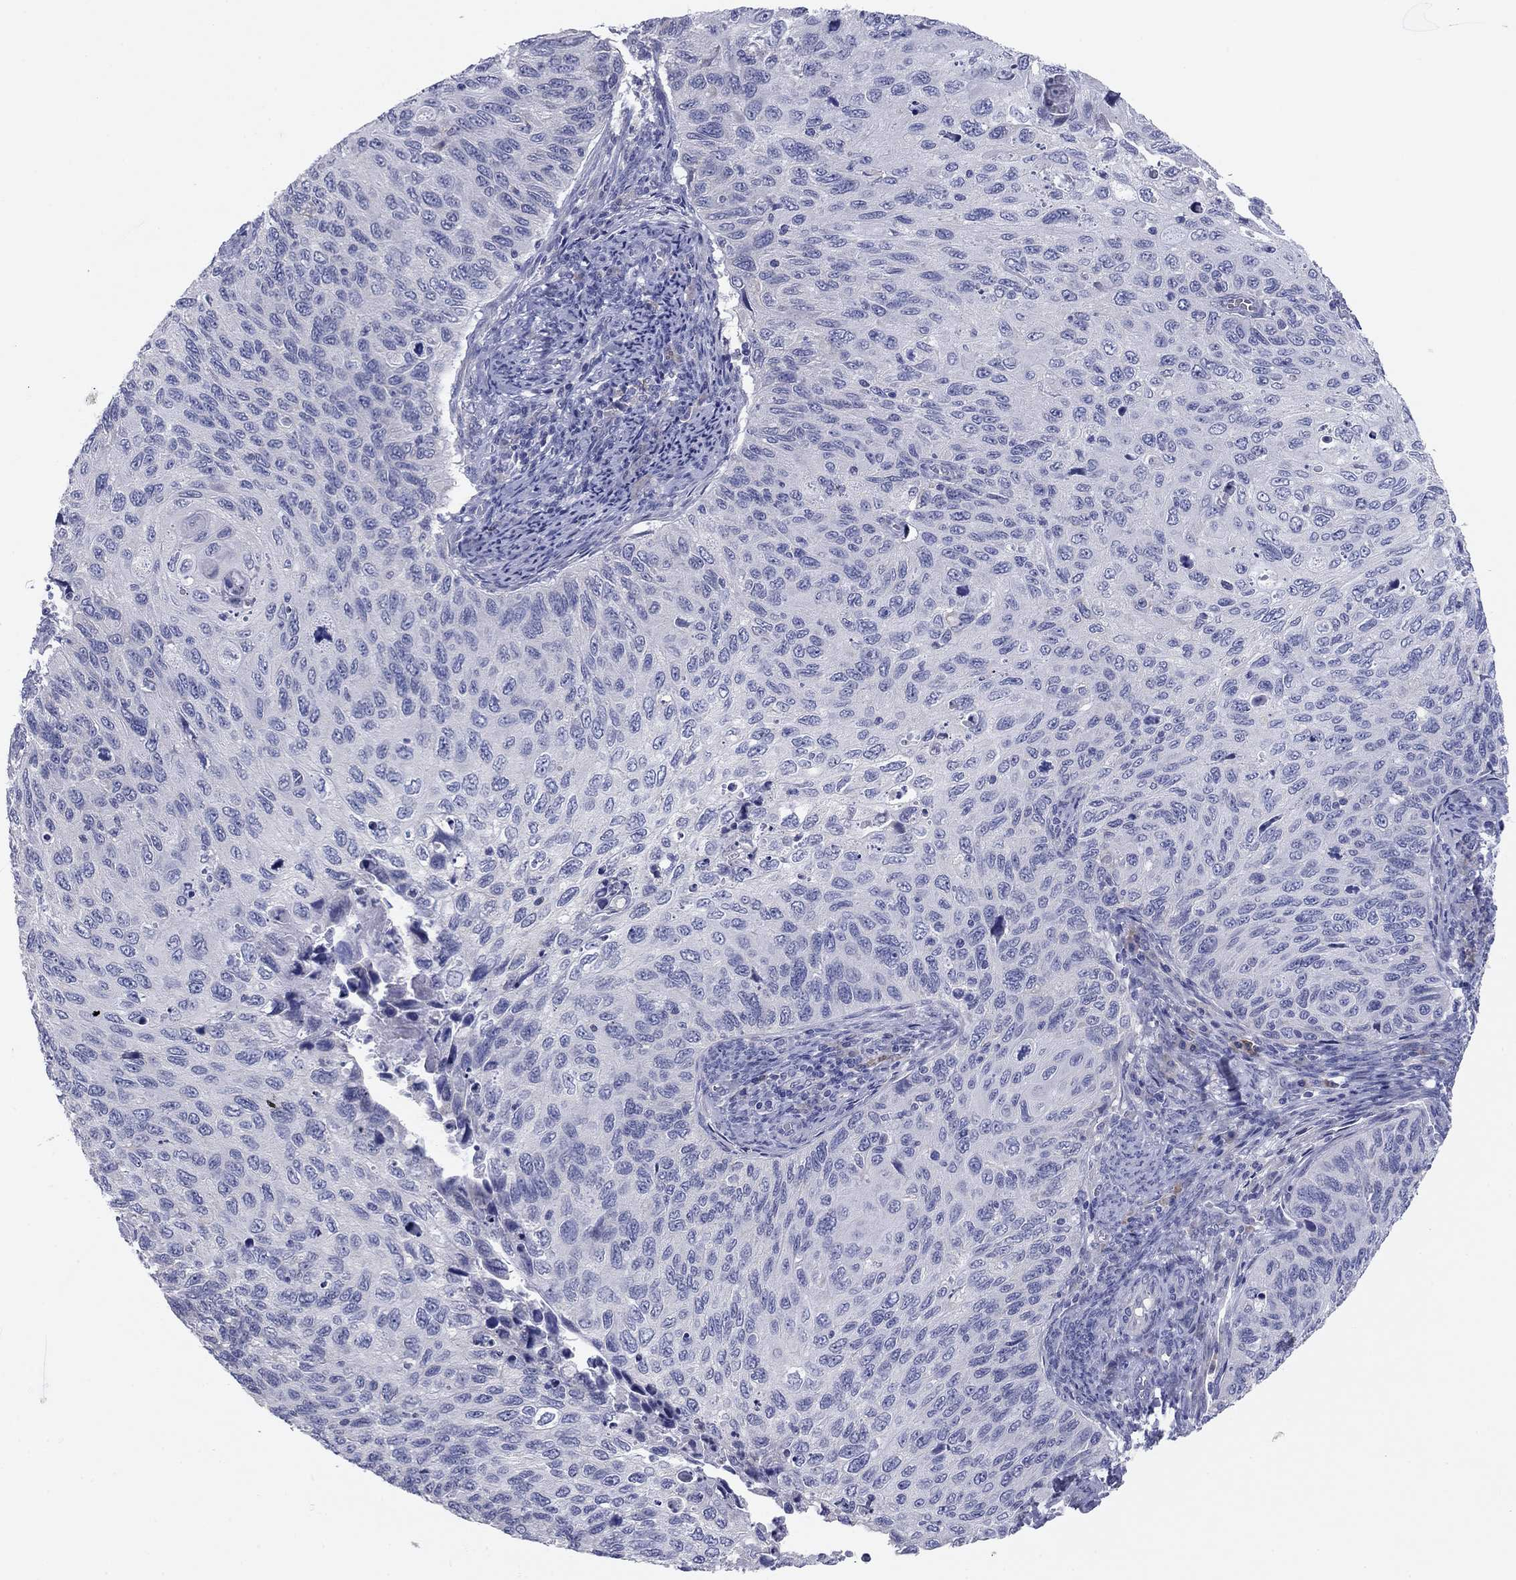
{"staining": {"intensity": "negative", "quantity": "none", "location": "none"}, "tissue": "cervical cancer", "cell_type": "Tumor cells", "image_type": "cancer", "snomed": [{"axis": "morphology", "description": "Squamous cell carcinoma, NOS"}, {"axis": "topography", "description": "Cervix"}], "caption": "The micrograph reveals no staining of tumor cells in cervical squamous cell carcinoma.", "gene": "GRK7", "patient": {"sex": "female", "age": 70}}